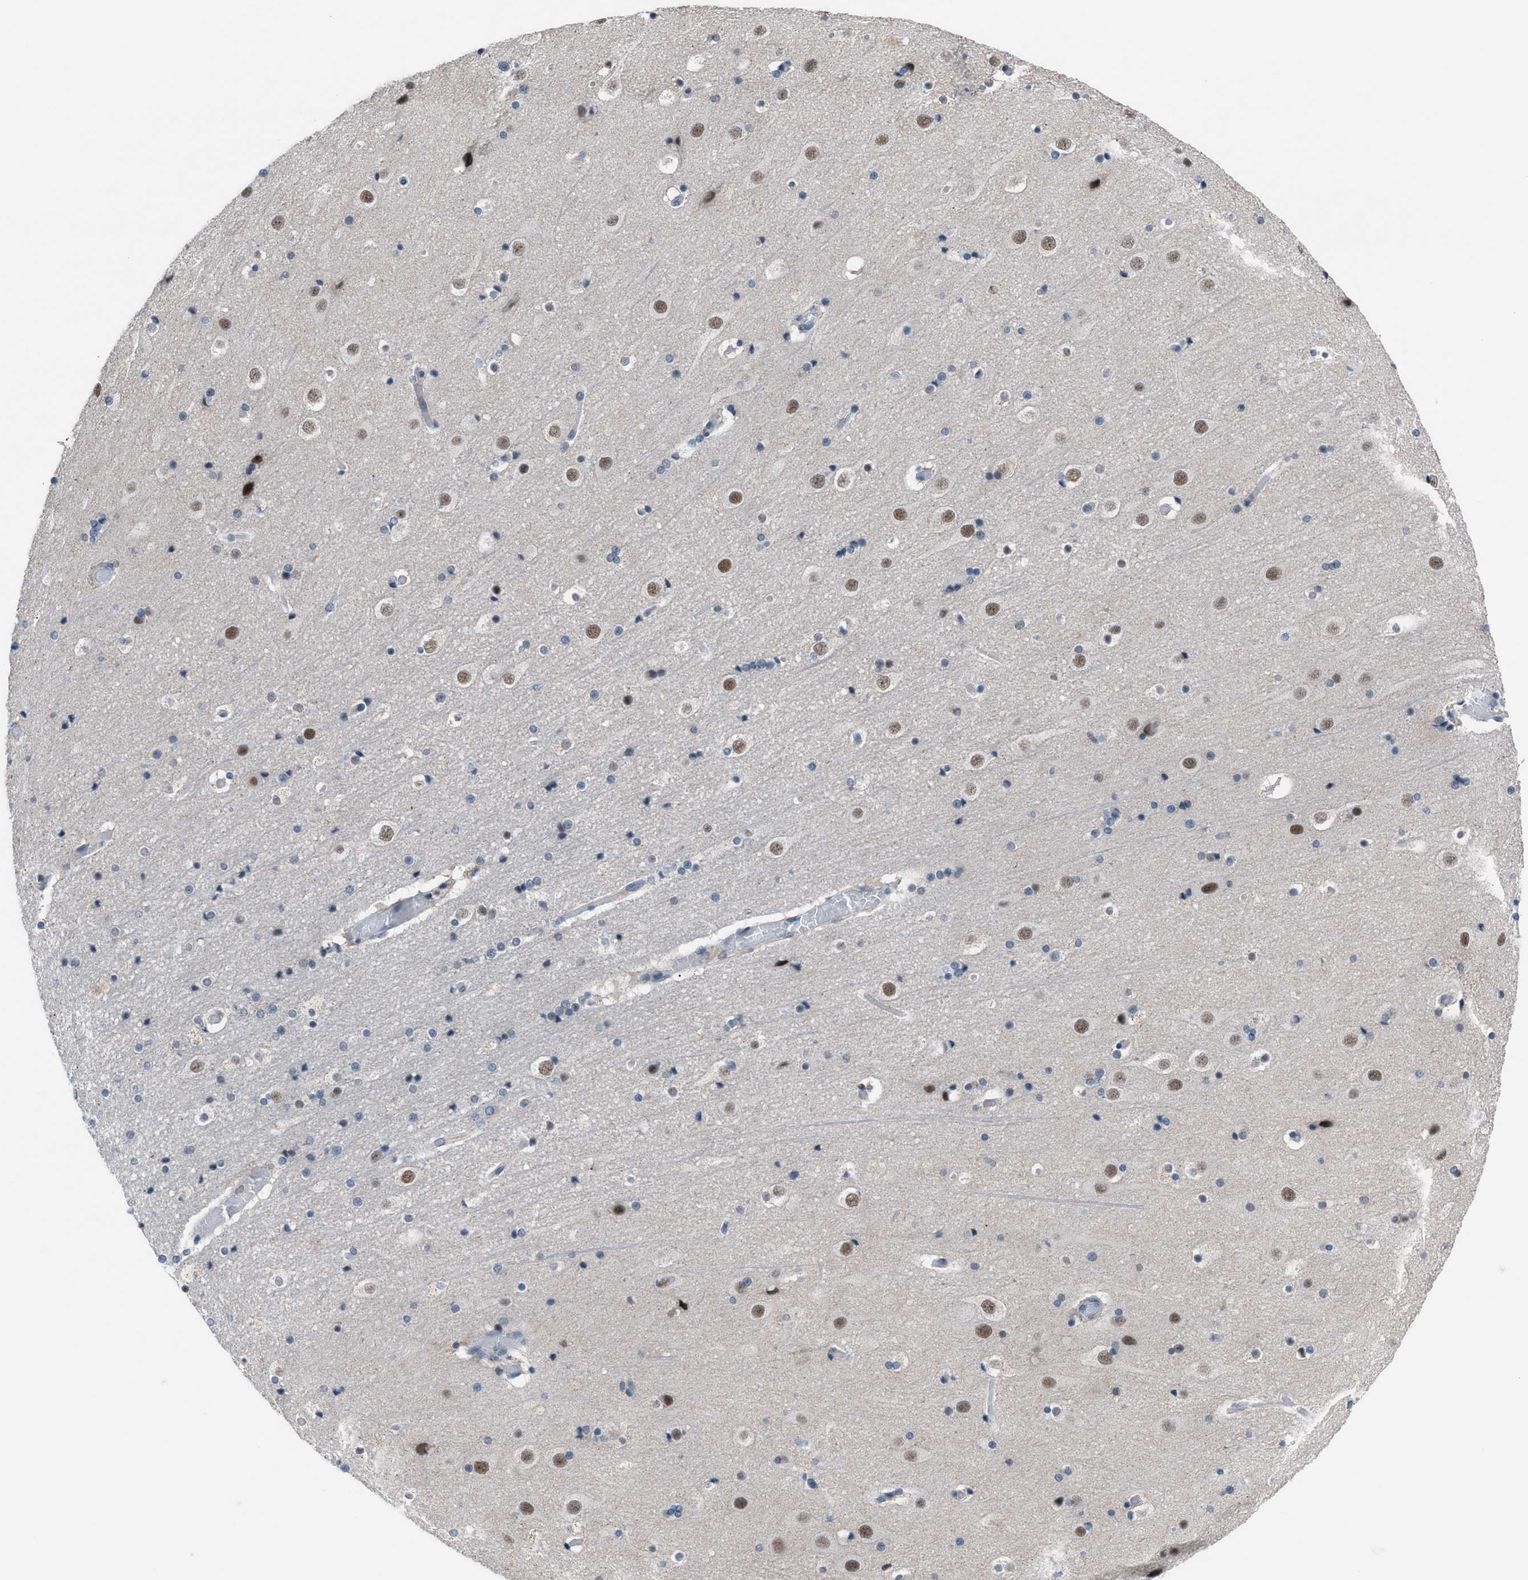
{"staining": {"intensity": "negative", "quantity": "none", "location": "none"}, "tissue": "cerebral cortex", "cell_type": "Endothelial cells", "image_type": "normal", "snomed": [{"axis": "morphology", "description": "Normal tissue, NOS"}, {"axis": "topography", "description": "Cerebral cortex"}], "caption": "This photomicrograph is of normal cerebral cortex stained with immunohistochemistry (IHC) to label a protein in brown with the nuclei are counter-stained blue. There is no positivity in endothelial cells. The staining was performed using DAB (3,3'-diaminobenzidine) to visualize the protein expression in brown, while the nuclei were stained in blue with hematoxylin (Magnification: 20x).", "gene": "ANAPC11", "patient": {"sex": "male", "age": 57}}